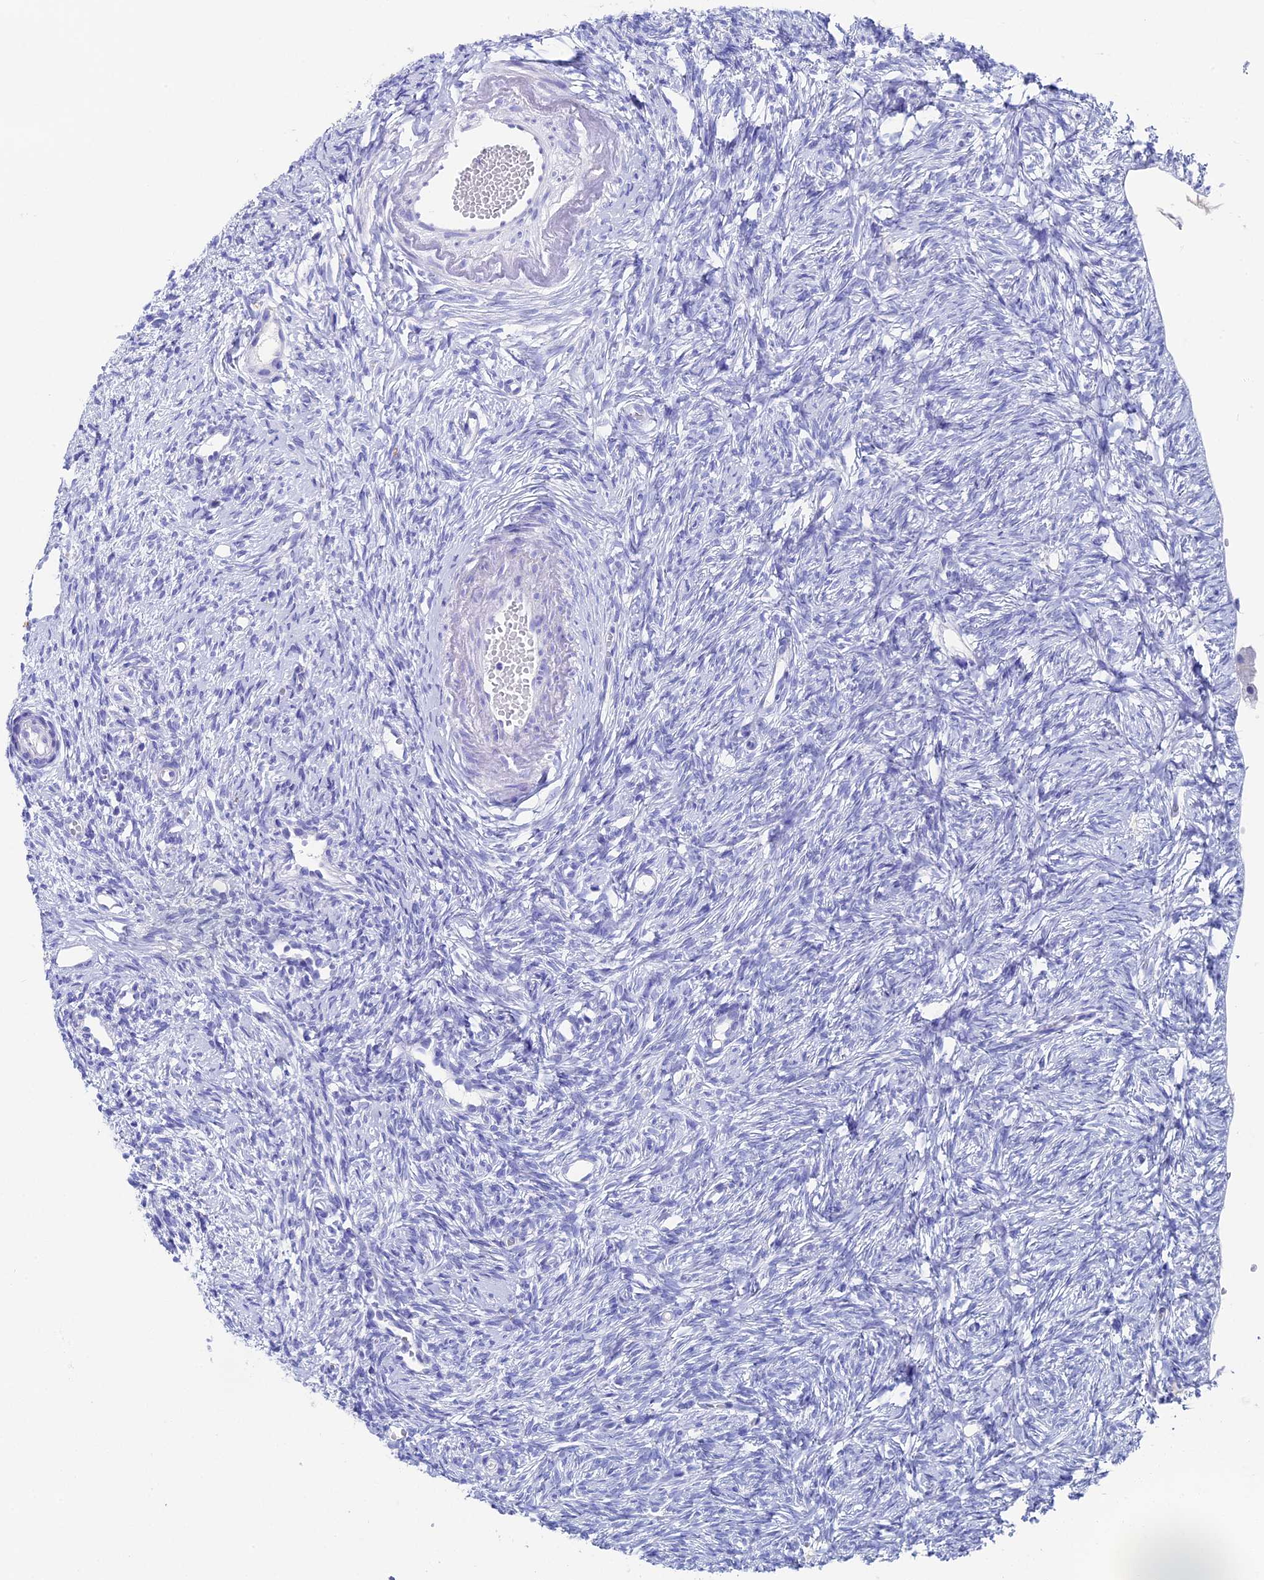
{"staining": {"intensity": "negative", "quantity": "none", "location": "none"}, "tissue": "ovary", "cell_type": "Follicle cells", "image_type": "normal", "snomed": [{"axis": "morphology", "description": "Normal tissue, NOS"}, {"axis": "topography", "description": "Ovary"}], "caption": "Human ovary stained for a protein using immunohistochemistry reveals no expression in follicle cells.", "gene": "UNC119", "patient": {"sex": "female", "age": 51}}